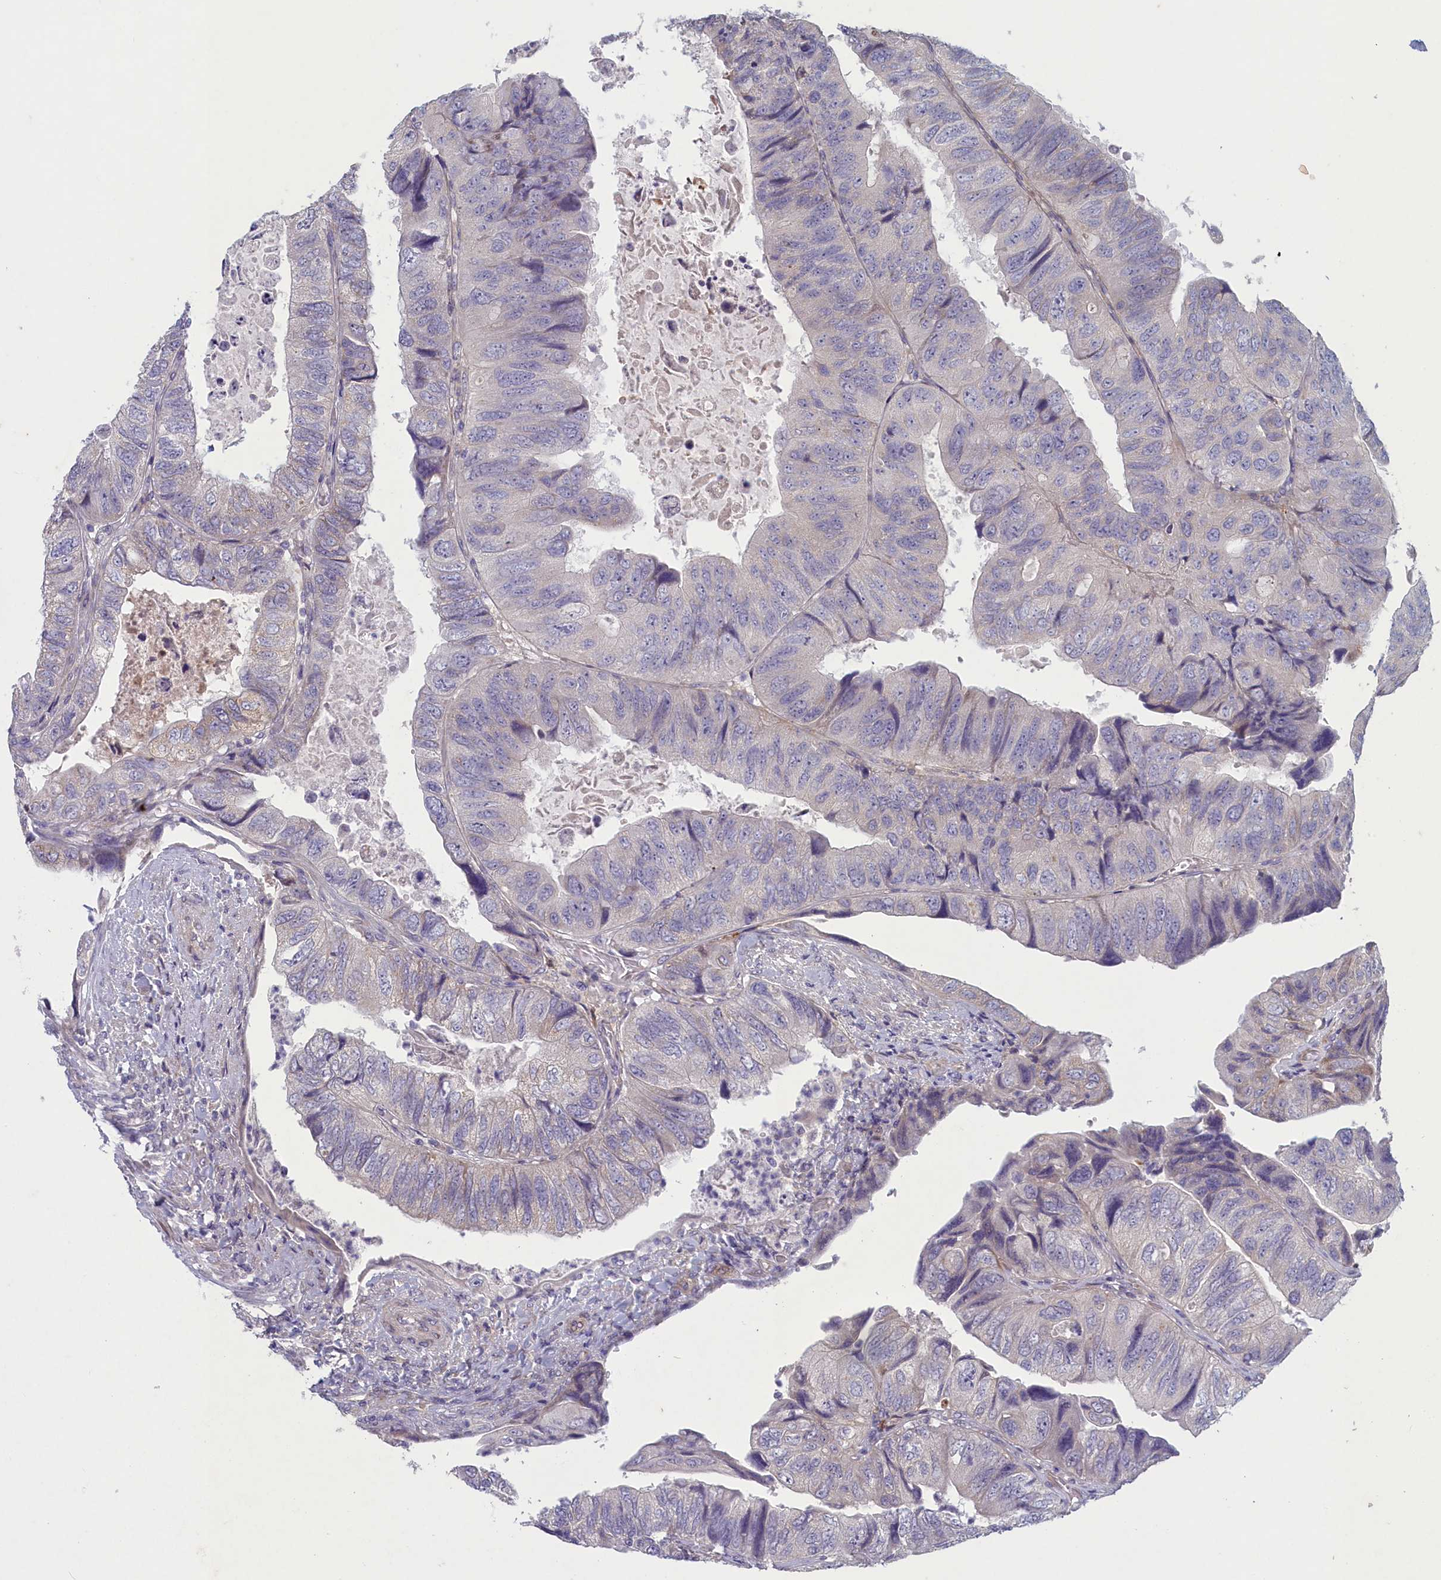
{"staining": {"intensity": "negative", "quantity": "none", "location": "none"}, "tissue": "colorectal cancer", "cell_type": "Tumor cells", "image_type": "cancer", "snomed": [{"axis": "morphology", "description": "Adenocarcinoma, NOS"}, {"axis": "topography", "description": "Rectum"}], "caption": "This is a histopathology image of IHC staining of colorectal cancer, which shows no staining in tumor cells.", "gene": "PLEKHG6", "patient": {"sex": "male", "age": 63}}